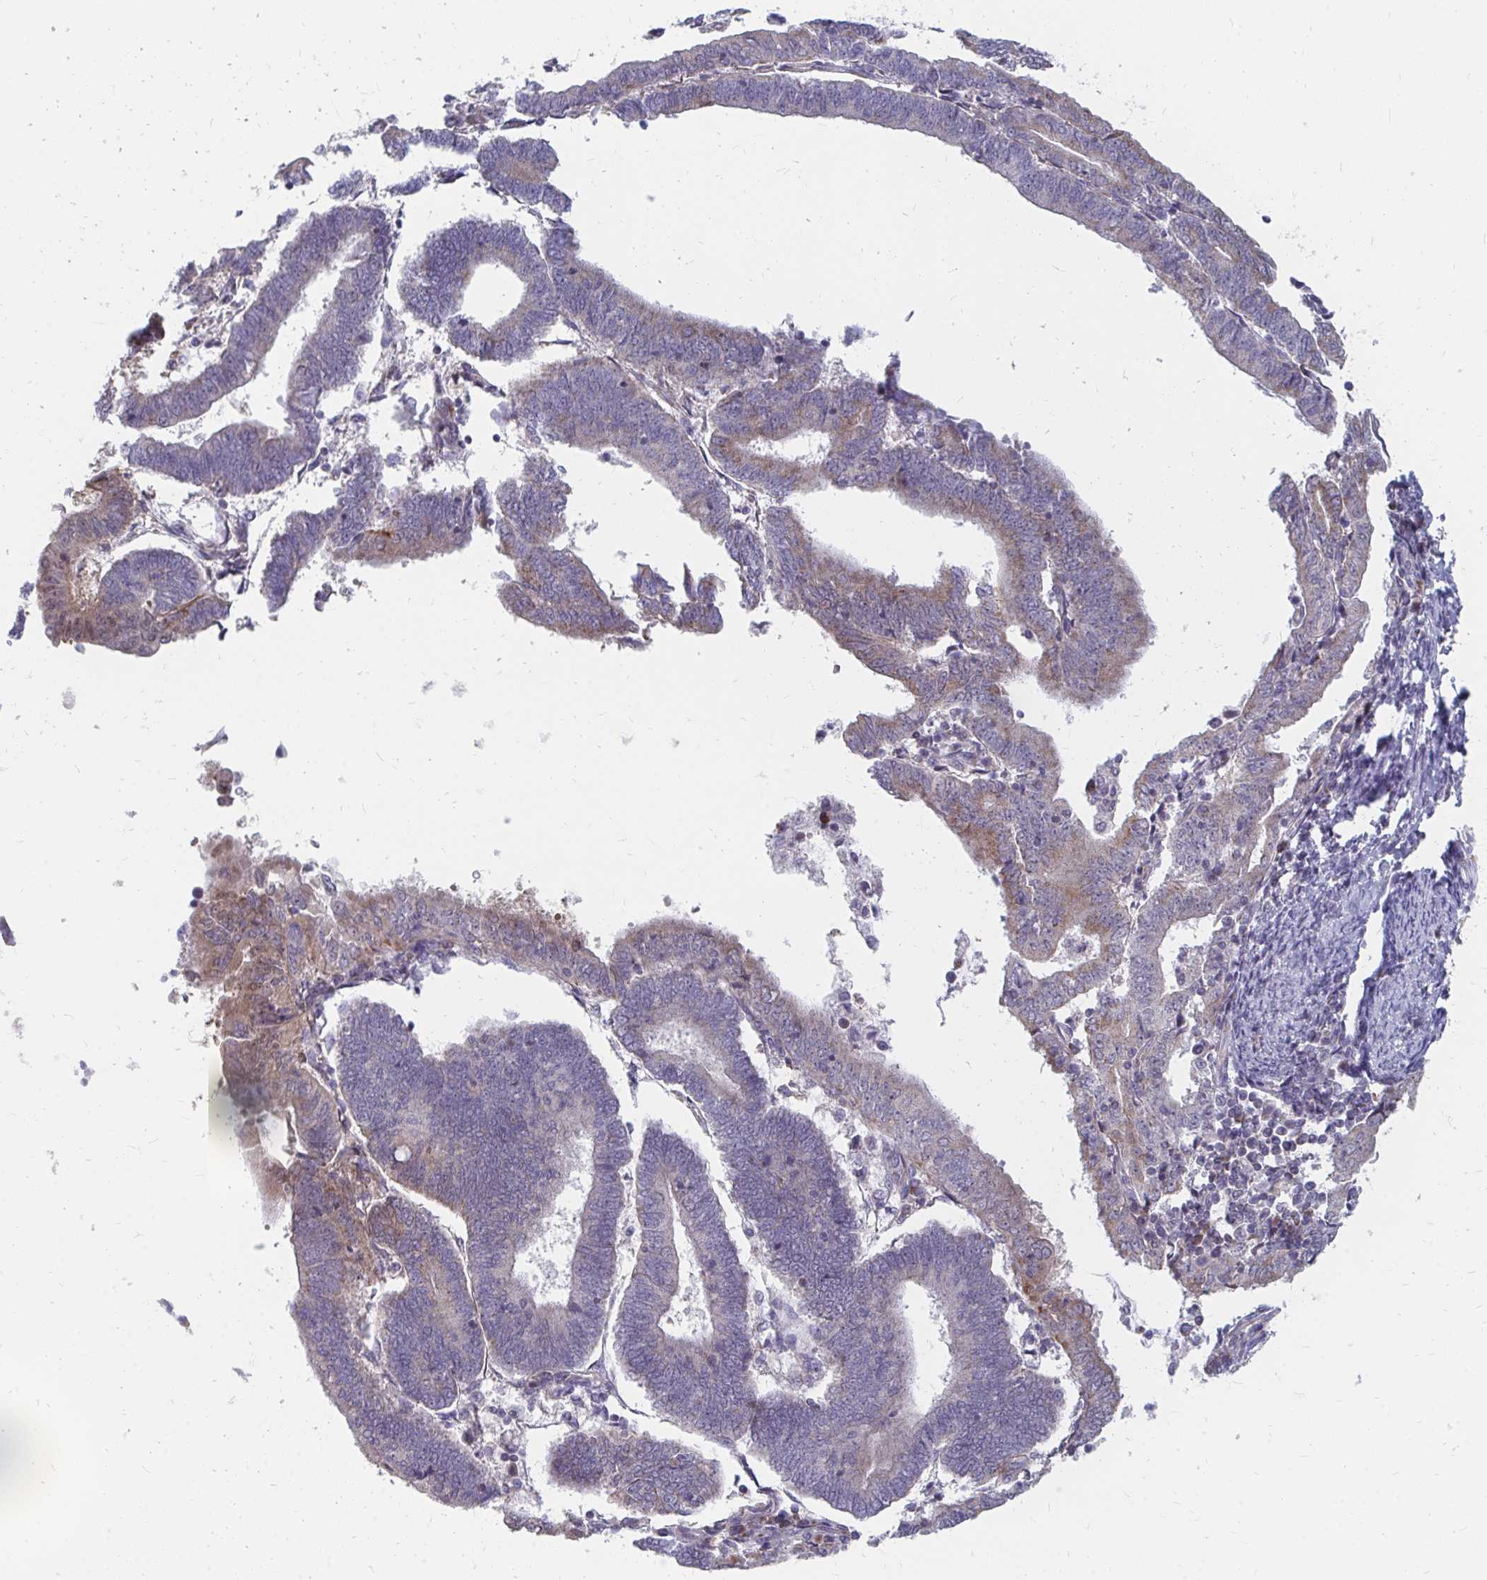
{"staining": {"intensity": "weak", "quantity": "25%-75%", "location": "cytoplasmic/membranous"}, "tissue": "endometrial cancer", "cell_type": "Tumor cells", "image_type": "cancer", "snomed": [{"axis": "morphology", "description": "Adenocarcinoma, NOS"}, {"axis": "topography", "description": "Endometrium"}], "caption": "A brown stain labels weak cytoplasmic/membranous positivity of a protein in human adenocarcinoma (endometrial) tumor cells. (IHC, brightfield microscopy, high magnification).", "gene": "PABIR3", "patient": {"sex": "female", "age": 70}}